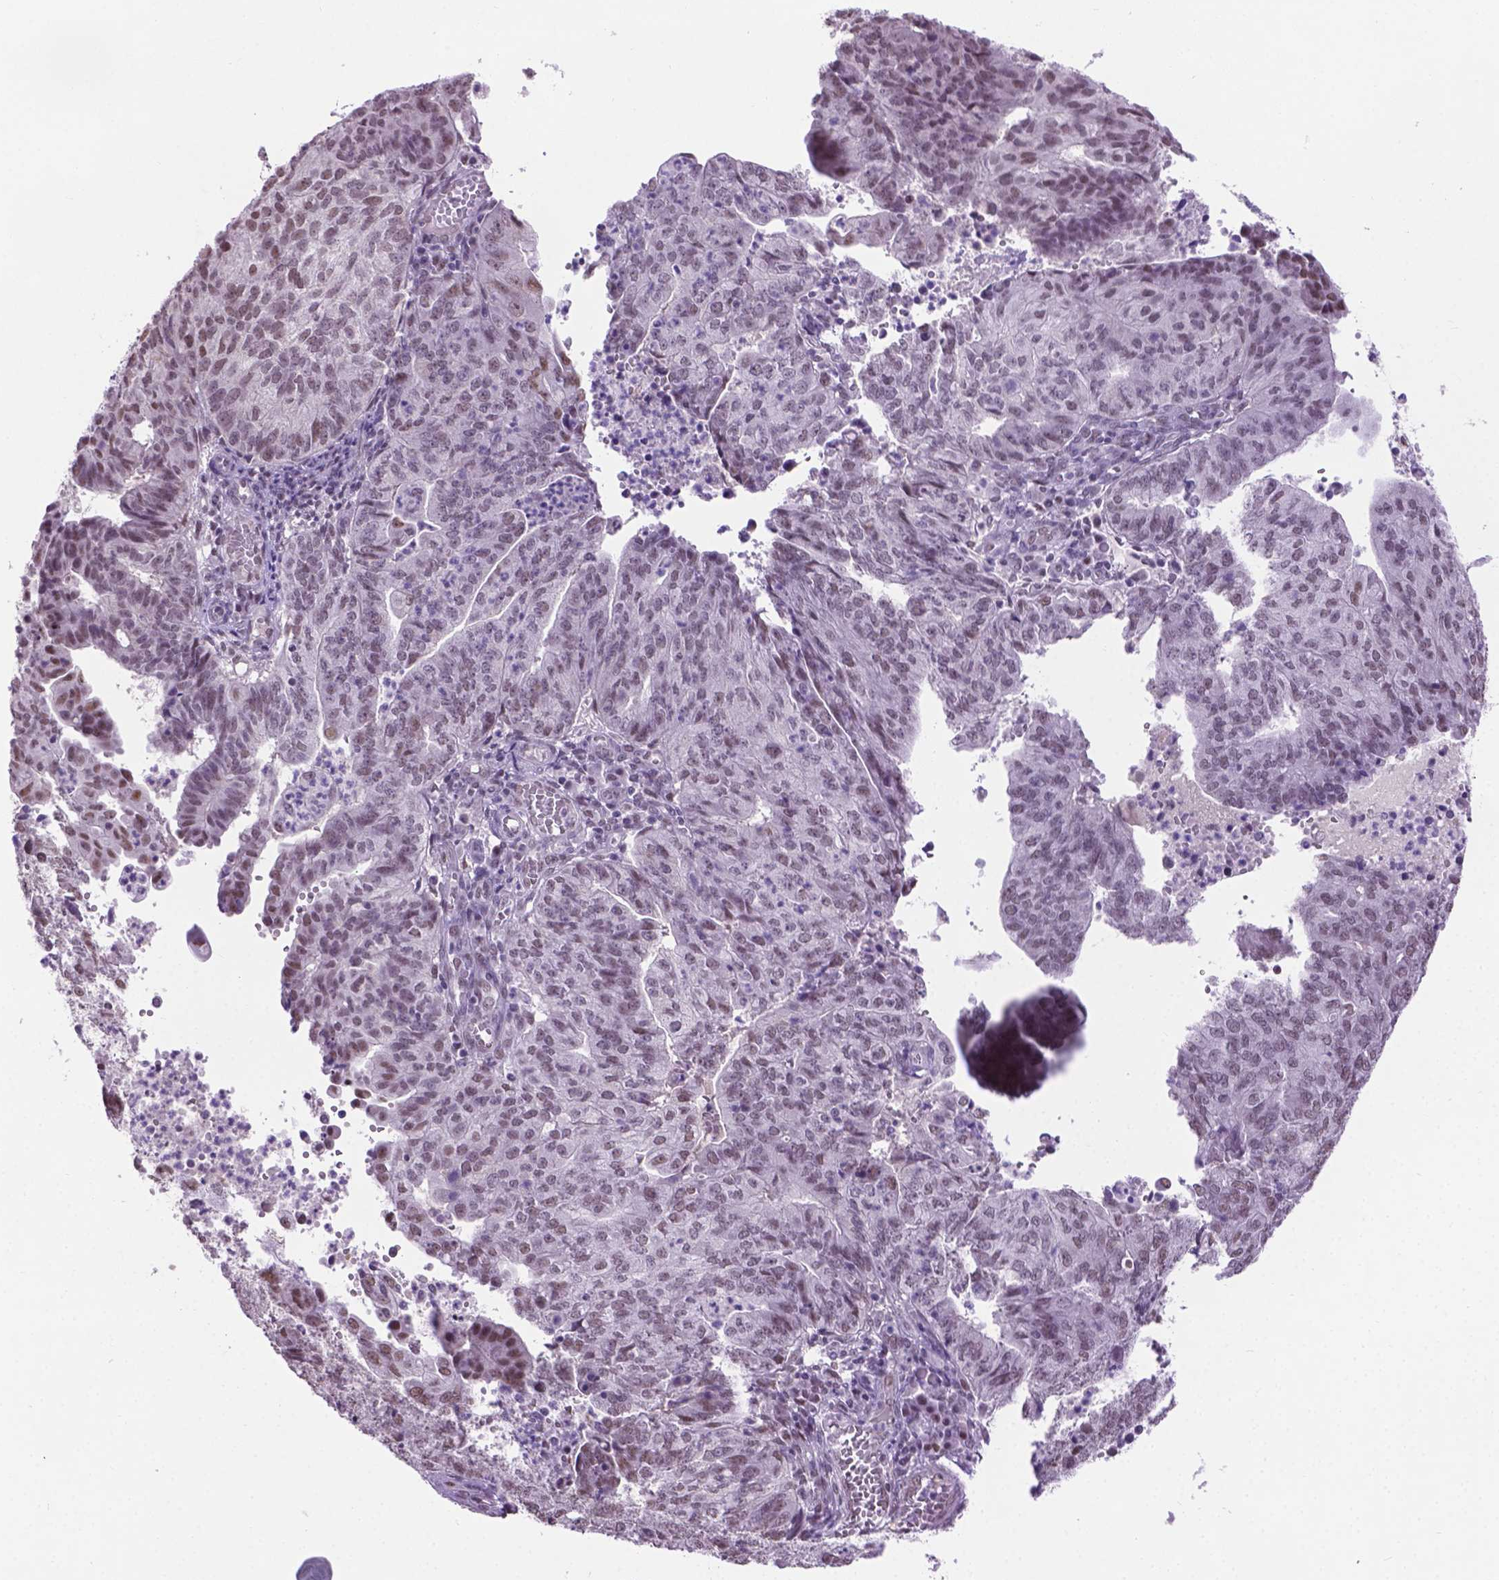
{"staining": {"intensity": "weak", "quantity": "25%-75%", "location": "nuclear"}, "tissue": "endometrial cancer", "cell_type": "Tumor cells", "image_type": "cancer", "snomed": [{"axis": "morphology", "description": "Adenocarcinoma, NOS"}, {"axis": "topography", "description": "Endometrium"}], "caption": "The micrograph demonstrates staining of endometrial adenocarcinoma, revealing weak nuclear protein positivity (brown color) within tumor cells. (Stains: DAB (3,3'-diaminobenzidine) in brown, nuclei in blue, Microscopy: brightfield microscopy at high magnification).", "gene": "ABI2", "patient": {"sex": "female", "age": 82}}